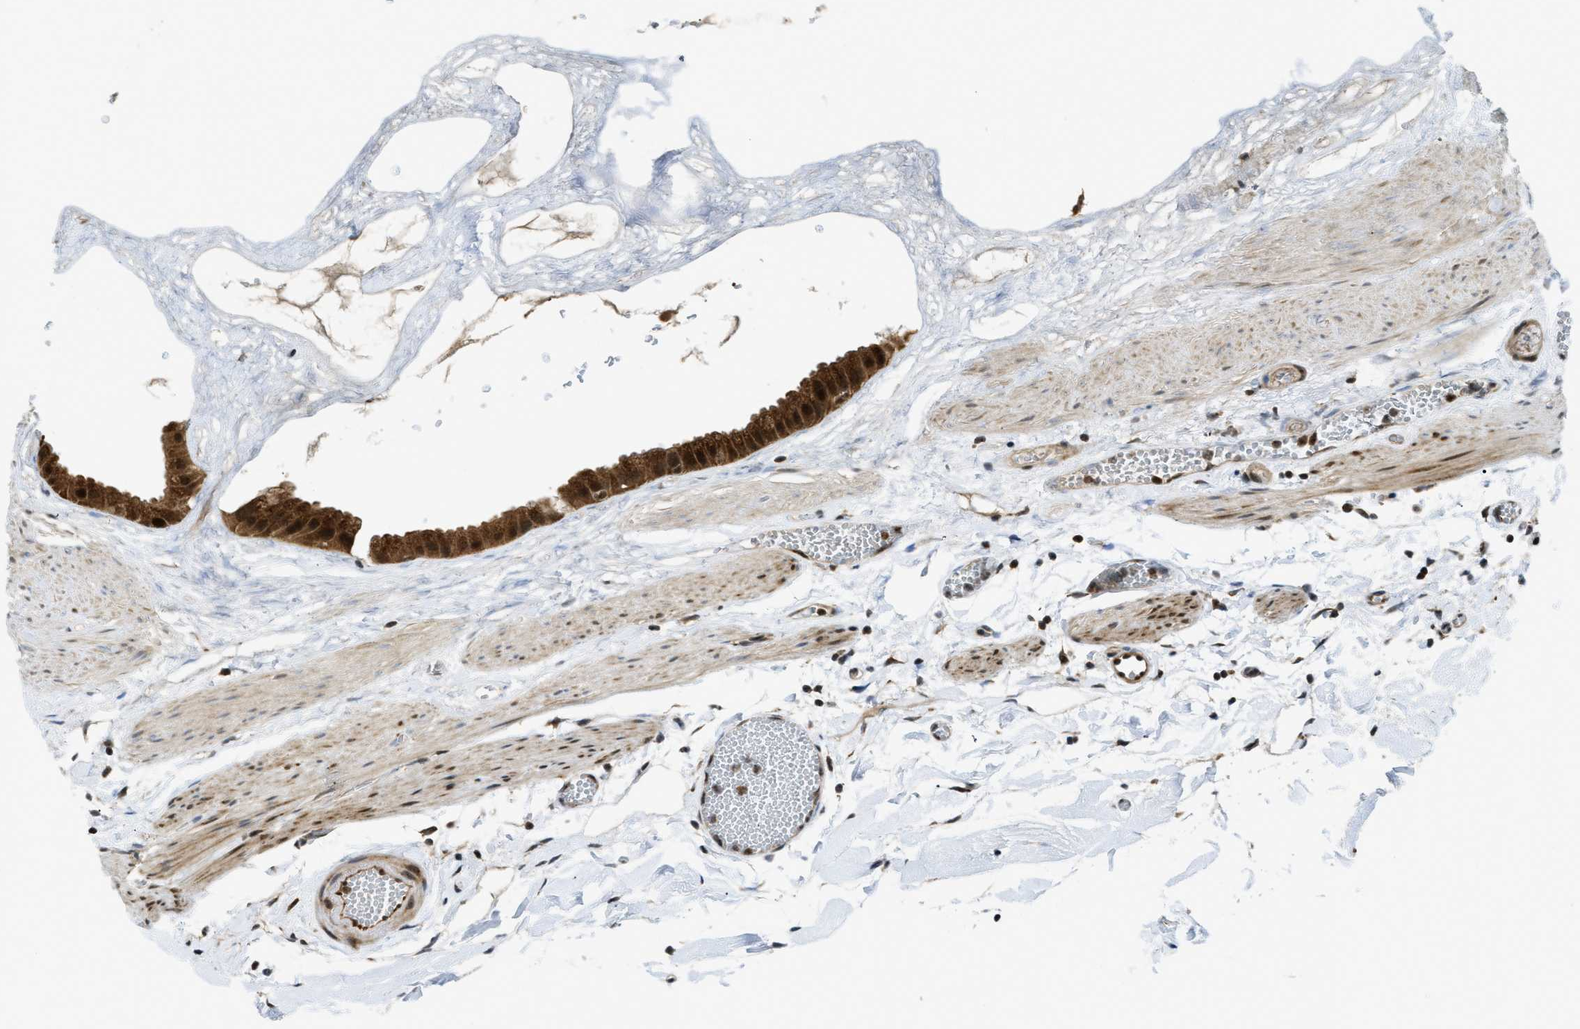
{"staining": {"intensity": "strong", "quantity": ">75%", "location": "cytoplasmic/membranous,nuclear"}, "tissue": "gallbladder", "cell_type": "Glandular cells", "image_type": "normal", "snomed": [{"axis": "morphology", "description": "Normal tissue, NOS"}, {"axis": "topography", "description": "Gallbladder"}], "caption": "The histopathology image reveals immunohistochemical staining of benign gallbladder. There is strong cytoplasmic/membranous,nuclear positivity is identified in about >75% of glandular cells. Nuclei are stained in blue.", "gene": "TACC1", "patient": {"sex": "female", "age": 64}}